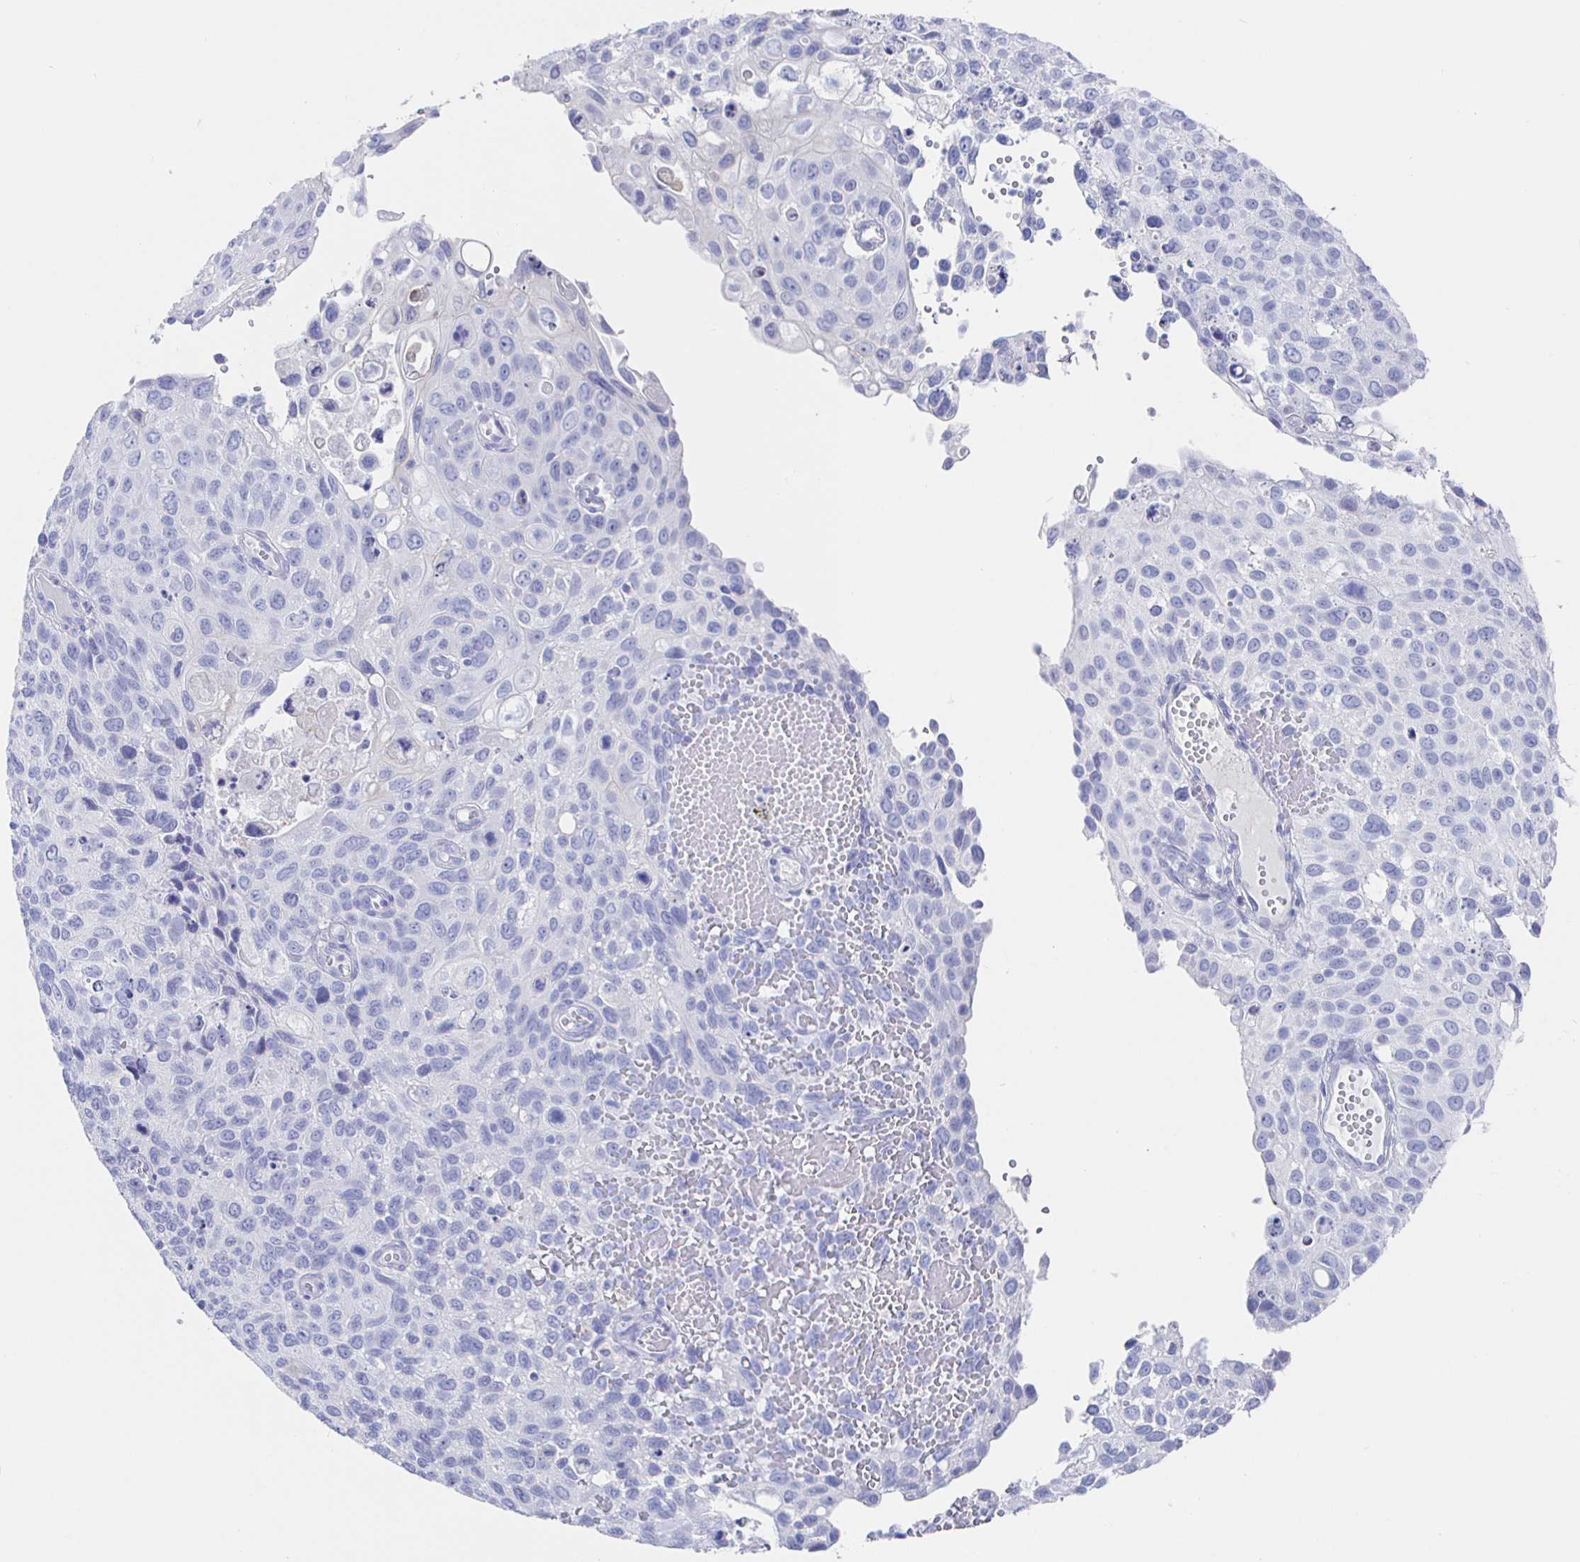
{"staining": {"intensity": "negative", "quantity": "none", "location": "none"}, "tissue": "cervical cancer", "cell_type": "Tumor cells", "image_type": "cancer", "snomed": [{"axis": "morphology", "description": "Squamous cell carcinoma, NOS"}, {"axis": "topography", "description": "Cervix"}], "caption": "IHC histopathology image of human squamous cell carcinoma (cervical) stained for a protein (brown), which reveals no positivity in tumor cells.", "gene": "CLCA1", "patient": {"sex": "female", "age": 70}}